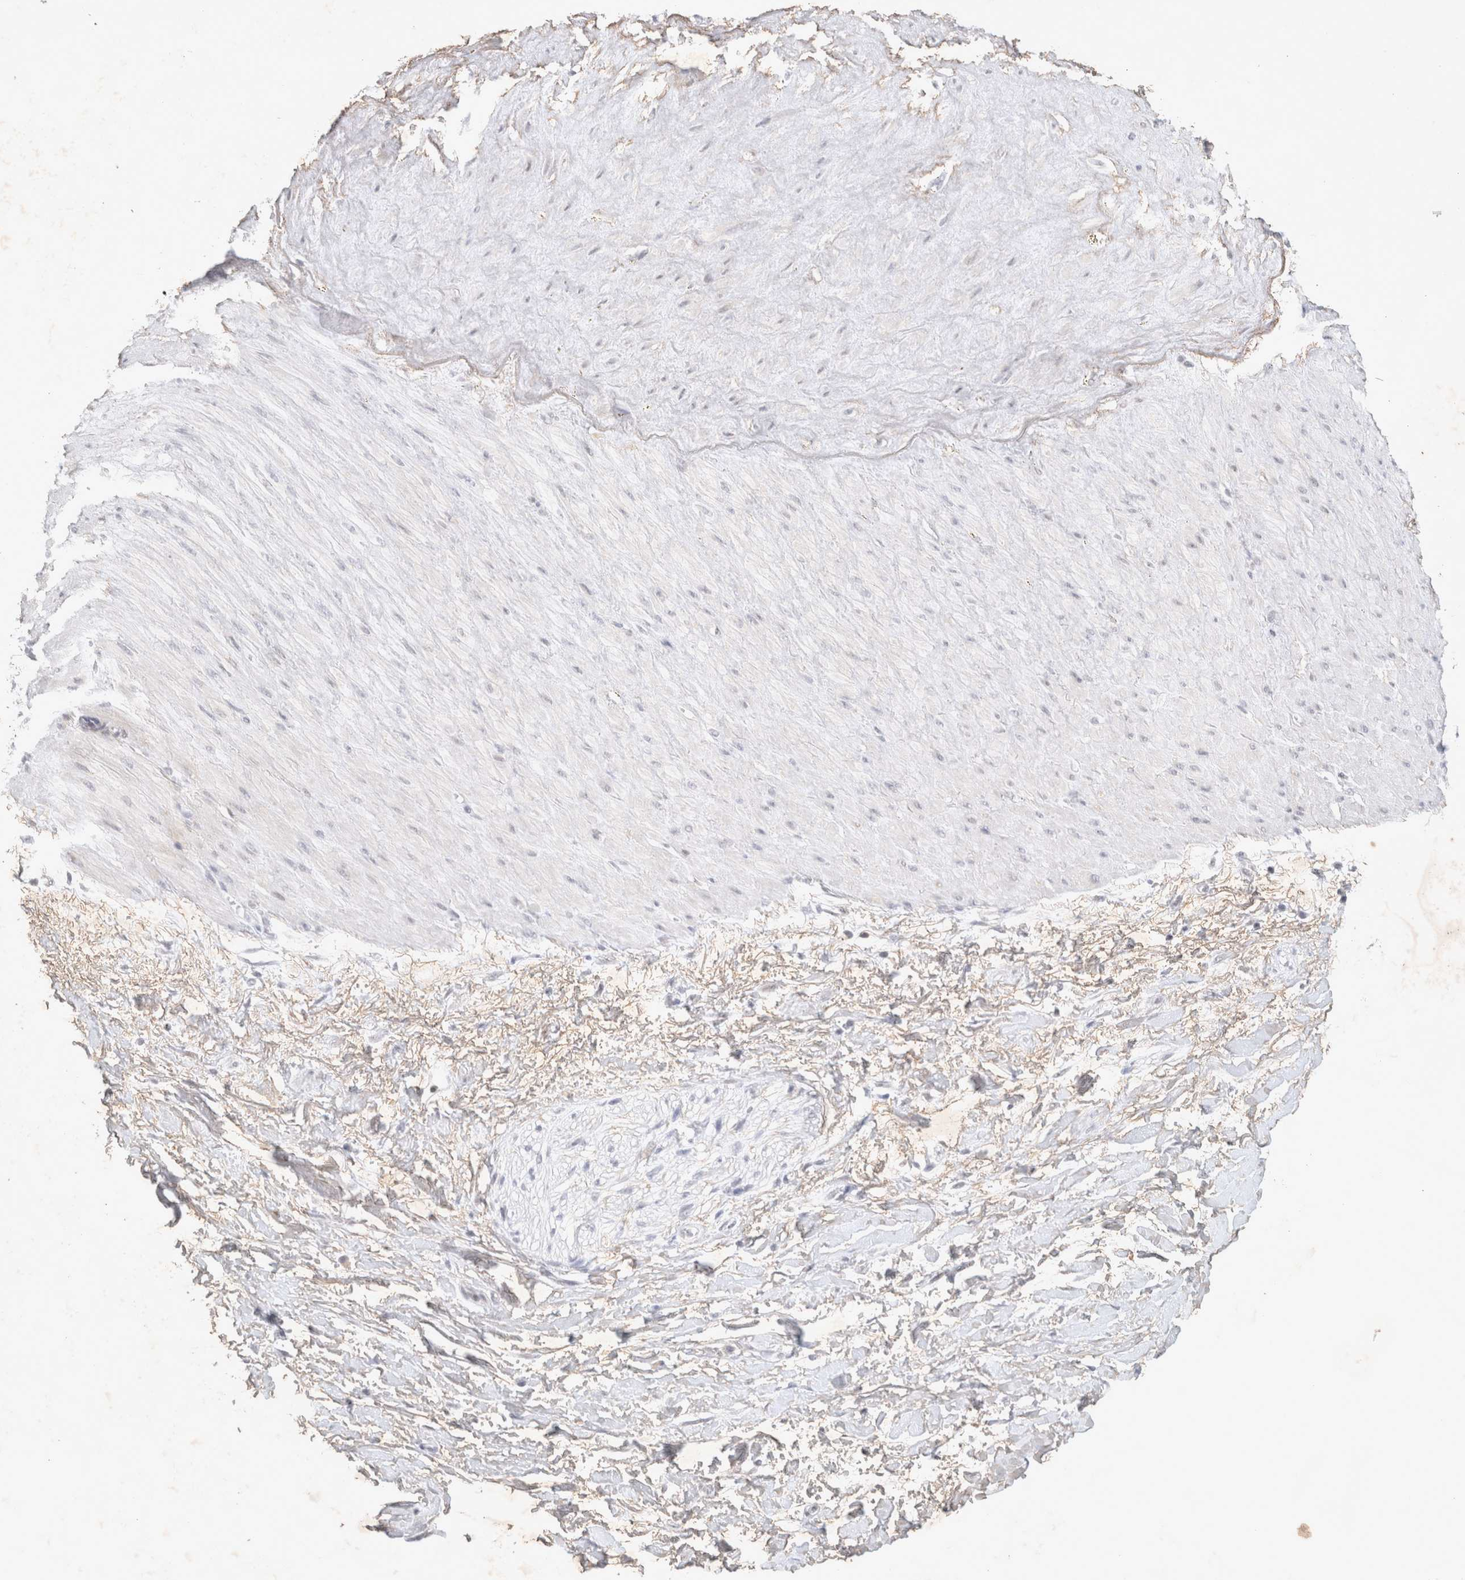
{"staining": {"intensity": "negative", "quantity": "none", "location": "none"}, "tissue": "soft tissue", "cell_type": "Fibroblasts", "image_type": "normal", "snomed": [{"axis": "morphology", "description": "Normal tissue, NOS"}, {"axis": "topography", "description": "Soft tissue"}], "caption": "Human soft tissue stained for a protein using immunohistochemistry demonstrates no expression in fibroblasts.", "gene": "FBXO42", "patient": {"sex": "male", "age": 72}}